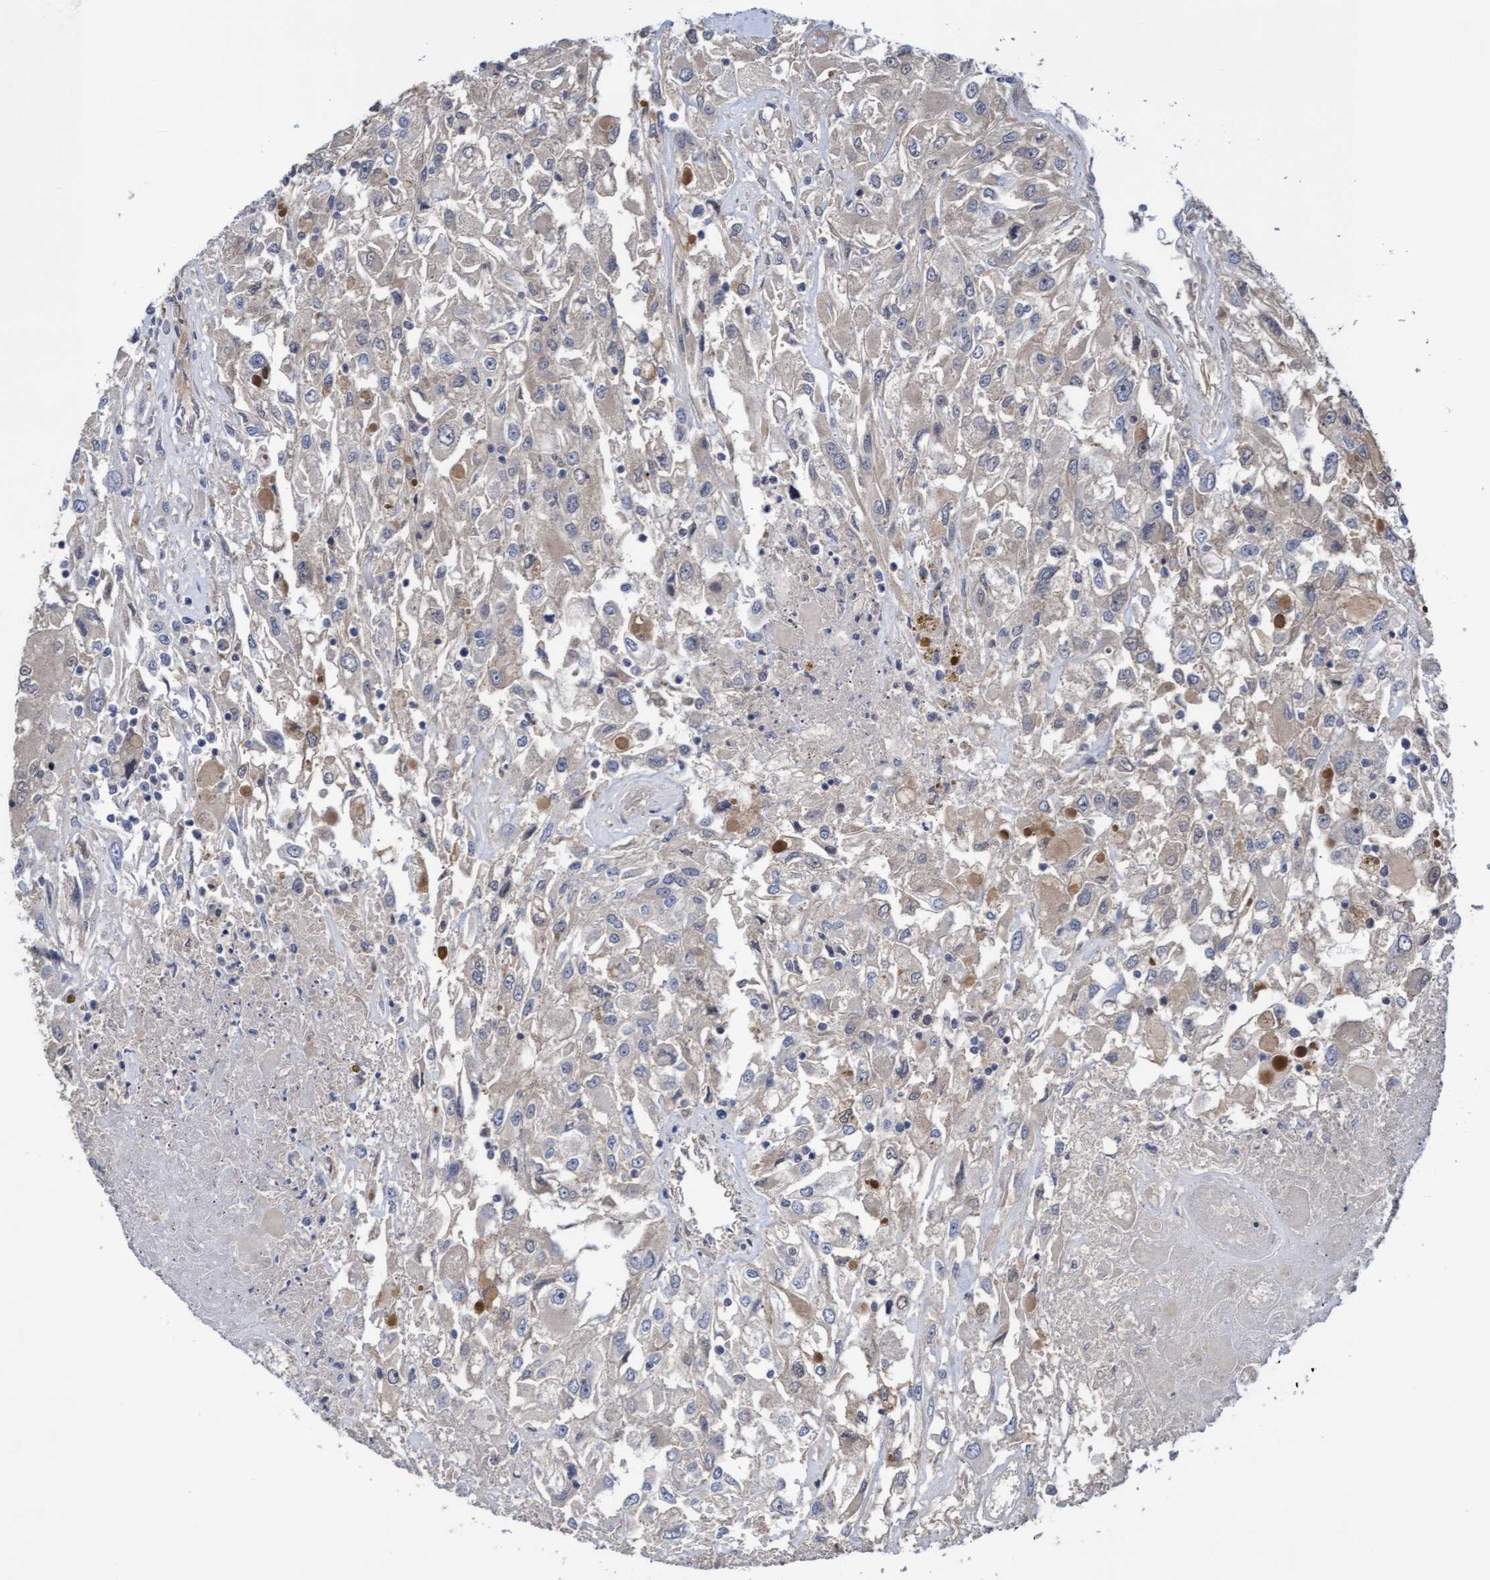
{"staining": {"intensity": "weak", "quantity": "<25%", "location": "cytoplasmic/membranous"}, "tissue": "renal cancer", "cell_type": "Tumor cells", "image_type": "cancer", "snomed": [{"axis": "morphology", "description": "Adenocarcinoma, NOS"}, {"axis": "topography", "description": "Kidney"}], "caption": "A micrograph of renal cancer (adenocarcinoma) stained for a protein reveals no brown staining in tumor cells.", "gene": "COBL", "patient": {"sex": "female", "age": 52}}